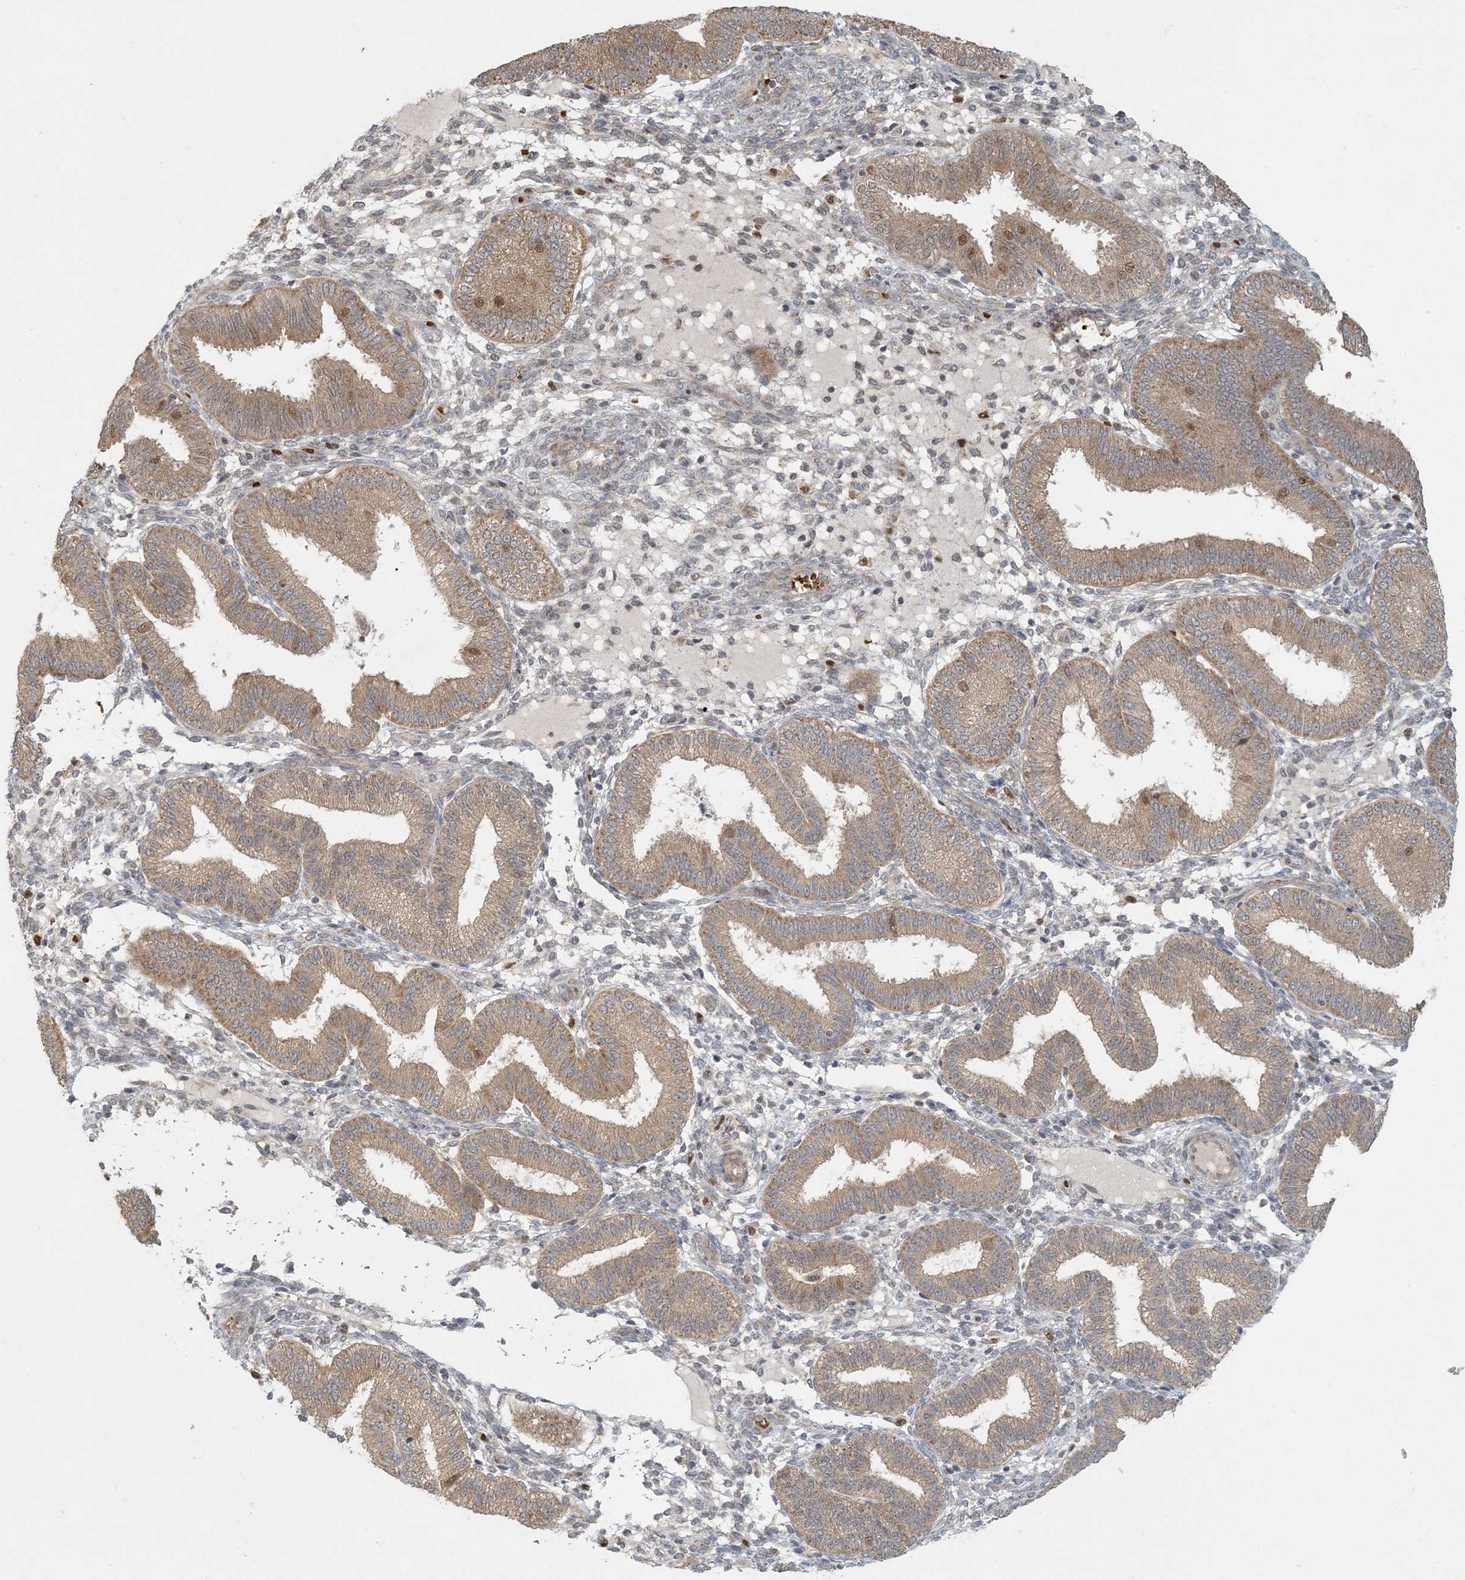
{"staining": {"intensity": "weak", "quantity": "<25%", "location": "cytoplasmic/membranous"}, "tissue": "endometrium", "cell_type": "Cells in endometrial stroma", "image_type": "normal", "snomed": [{"axis": "morphology", "description": "Normal tissue, NOS"}, {"axis": "topography", "description": "Endometrium"}], "caption": "The photomicrograph exhibits no significant positivity in cells in endometrial stroma of endometrium. (Brightfield microscopy of DAB IHC at high magnification).", "gene": "CTDNEP1", "patient": {"sex": "female", "age": 39}}